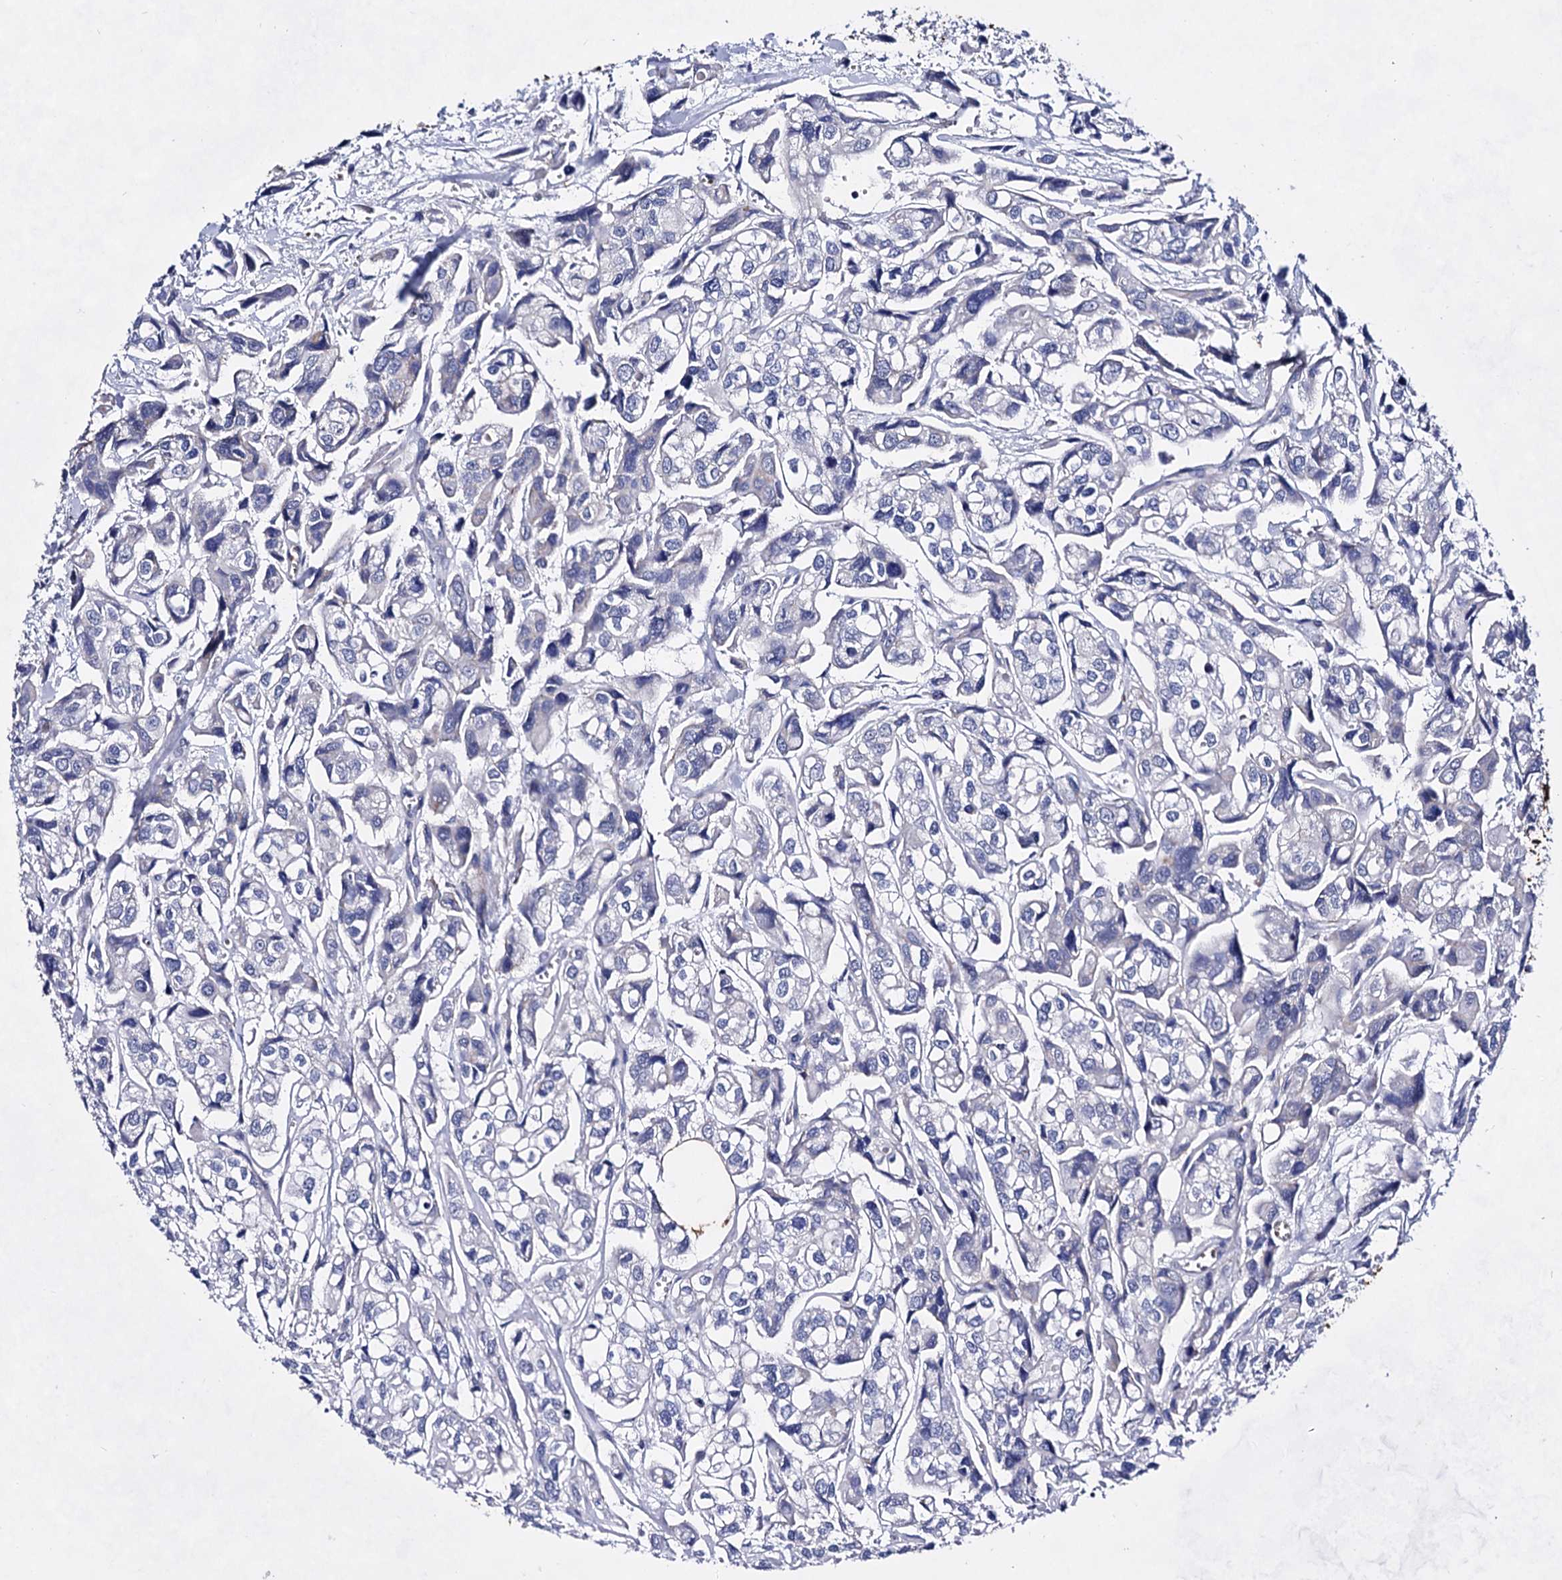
{"staining": {"intensity": "negative", "quantity": "none", "location": "none"}, "tissue": "urothelial cancer", "cell_type": "Tumor cells", "image_type": "cancer", "snomed": [{"axis": "morphology", "description": "Urothelial carcinoma, High grade"}, {"axis": "topography", "description": "Urinary bladder"}], "caption": "Urothelial carcinoma (high-grade) was stained to show a protein in brown. There is no significant positivity in tumor cells.", "gene": "PLIN1", "patient": {"sex": "male", "age": 67}}